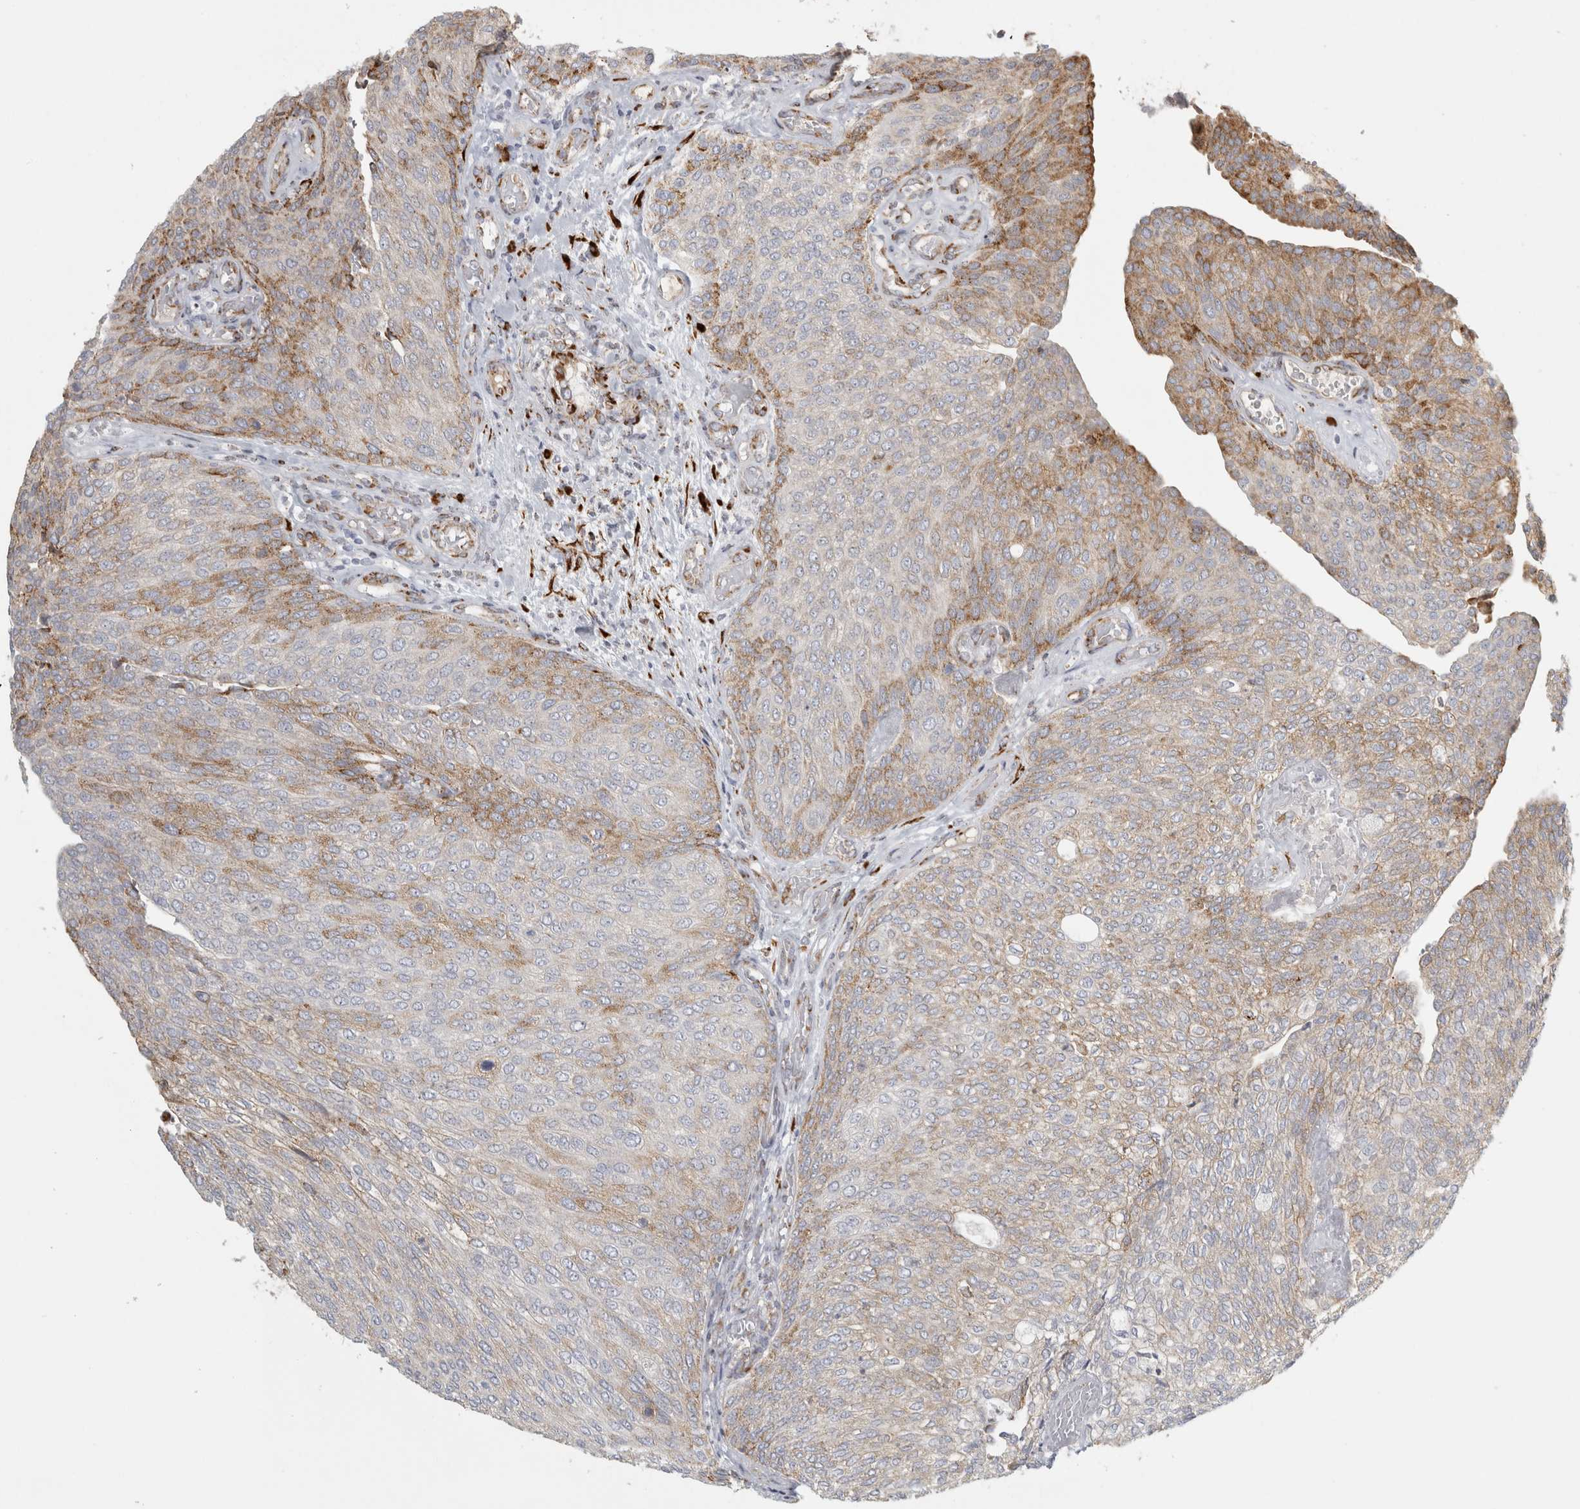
{"staining": {"intensity": "moderate", "quantity": "<25%", "location": "cytoplasmic/membranous"}, "tissue": "urothelial cancer", "cell_type": "Tumor cells", "image_type": "cancer", "snomed": [{"axis": "morphology", "description": "Urothelial carcinoma, Low grade"}, {"axis": "topography", "description": "Urinary bladder"}], "caption": "Protein expression analysis of urothelial cancer reveals moderate cytoplasmic/membranous staining in about <25% of tumor cells.", "gene": "OSTN", "patient": {"sex": "female", "age": 79}}